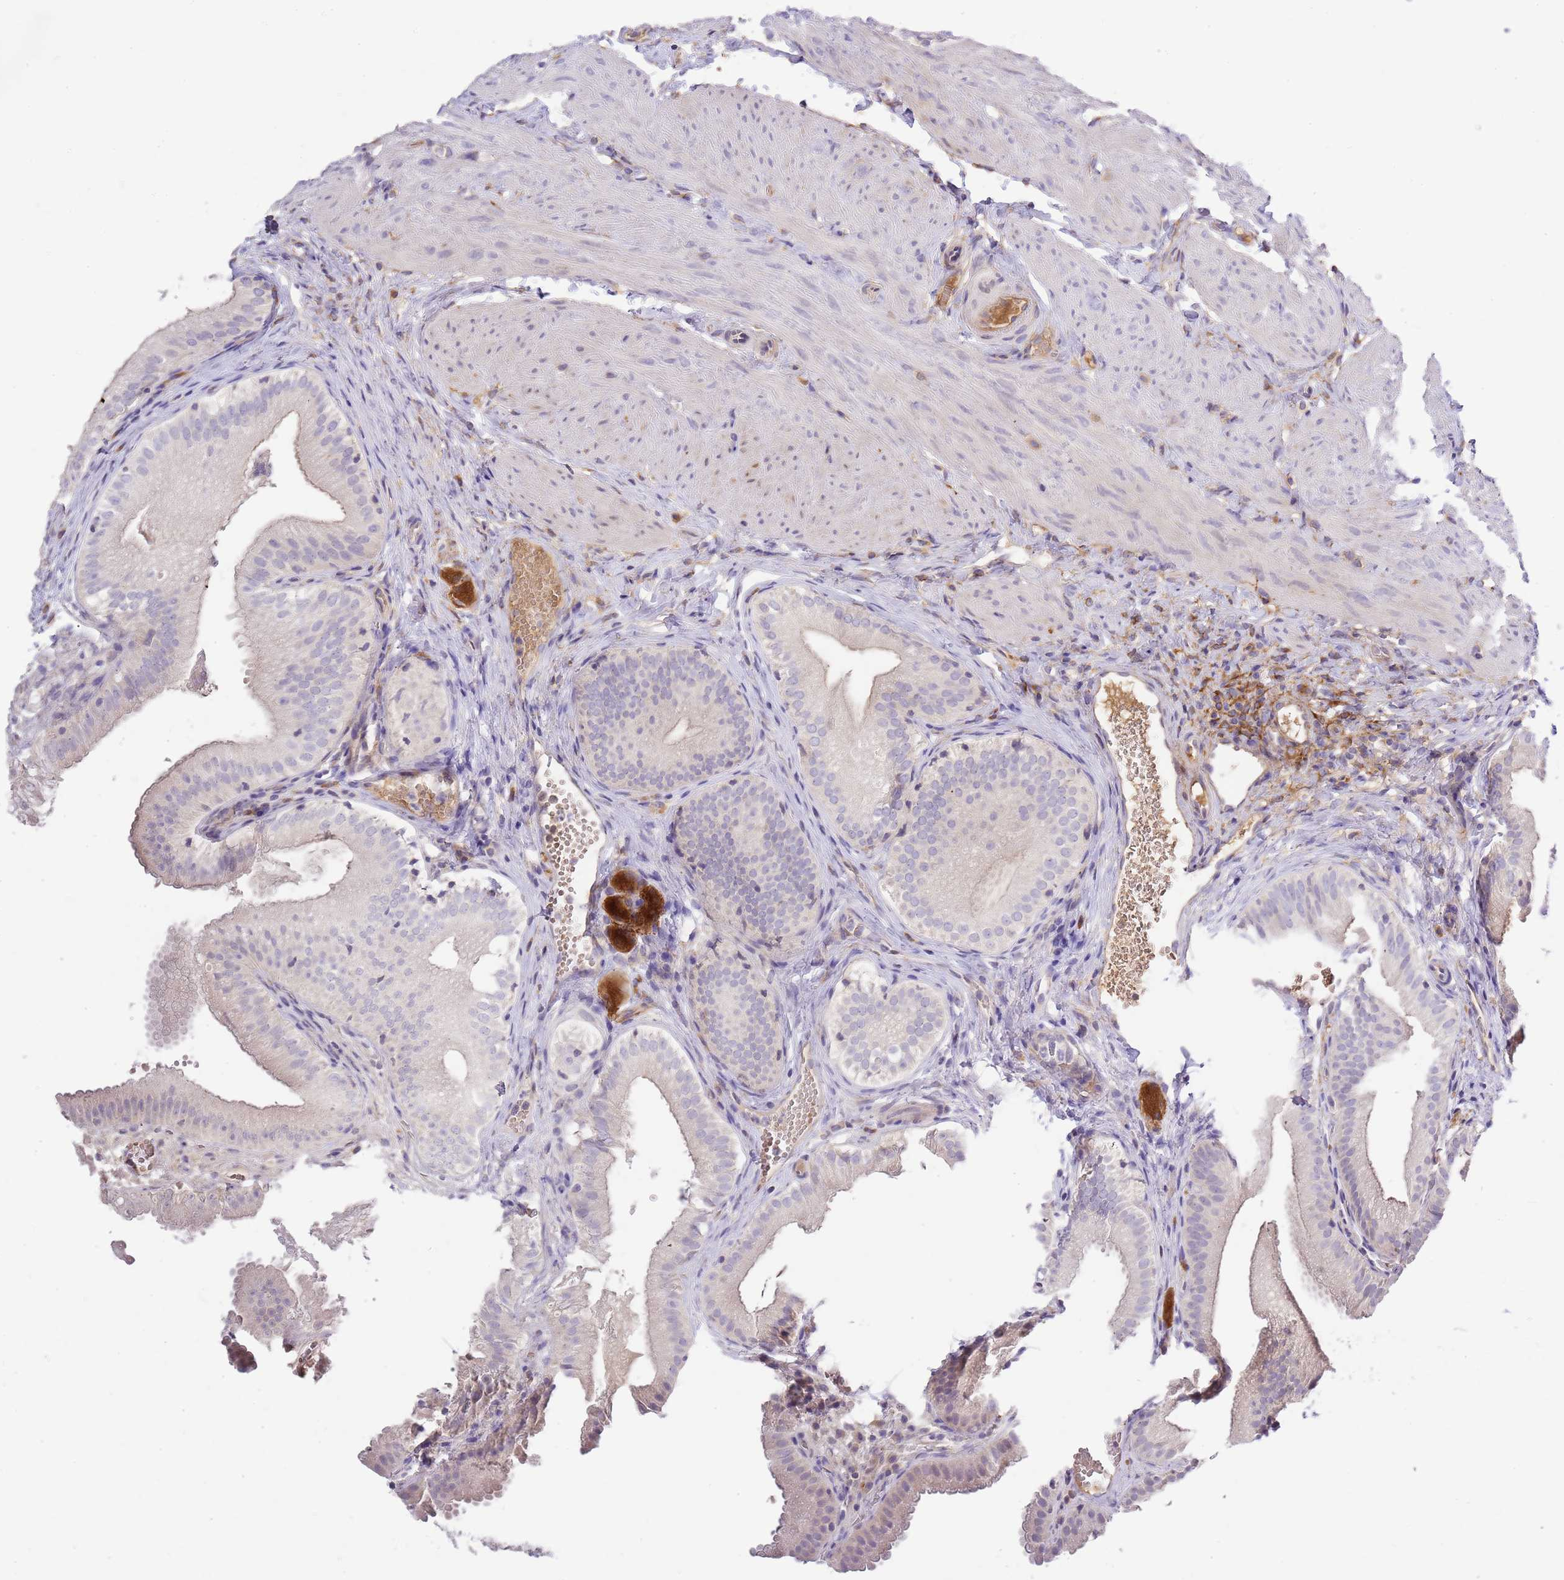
{"staining": {"intensity": "negative", "quantity": "none", "location": "none"}, "tissue": "gallbladder", "cell_type": "Glandular cells", "image_type": "normal", "snomed": [{"axis": "morphology", "description": "Normal tissue, NOS"}, {"axis": "topography", "description": "Gallbladder"}], "caption": "DAB (3,3'-diaminobenzidine) immunohistochemical staining of benign gallbladder reveals no significant positivity in glandular cells. (DAB immunohistochemistry (IHC), high magnification).", "gene": "RFK", "patient": {"sex": "female", "age": 30}}